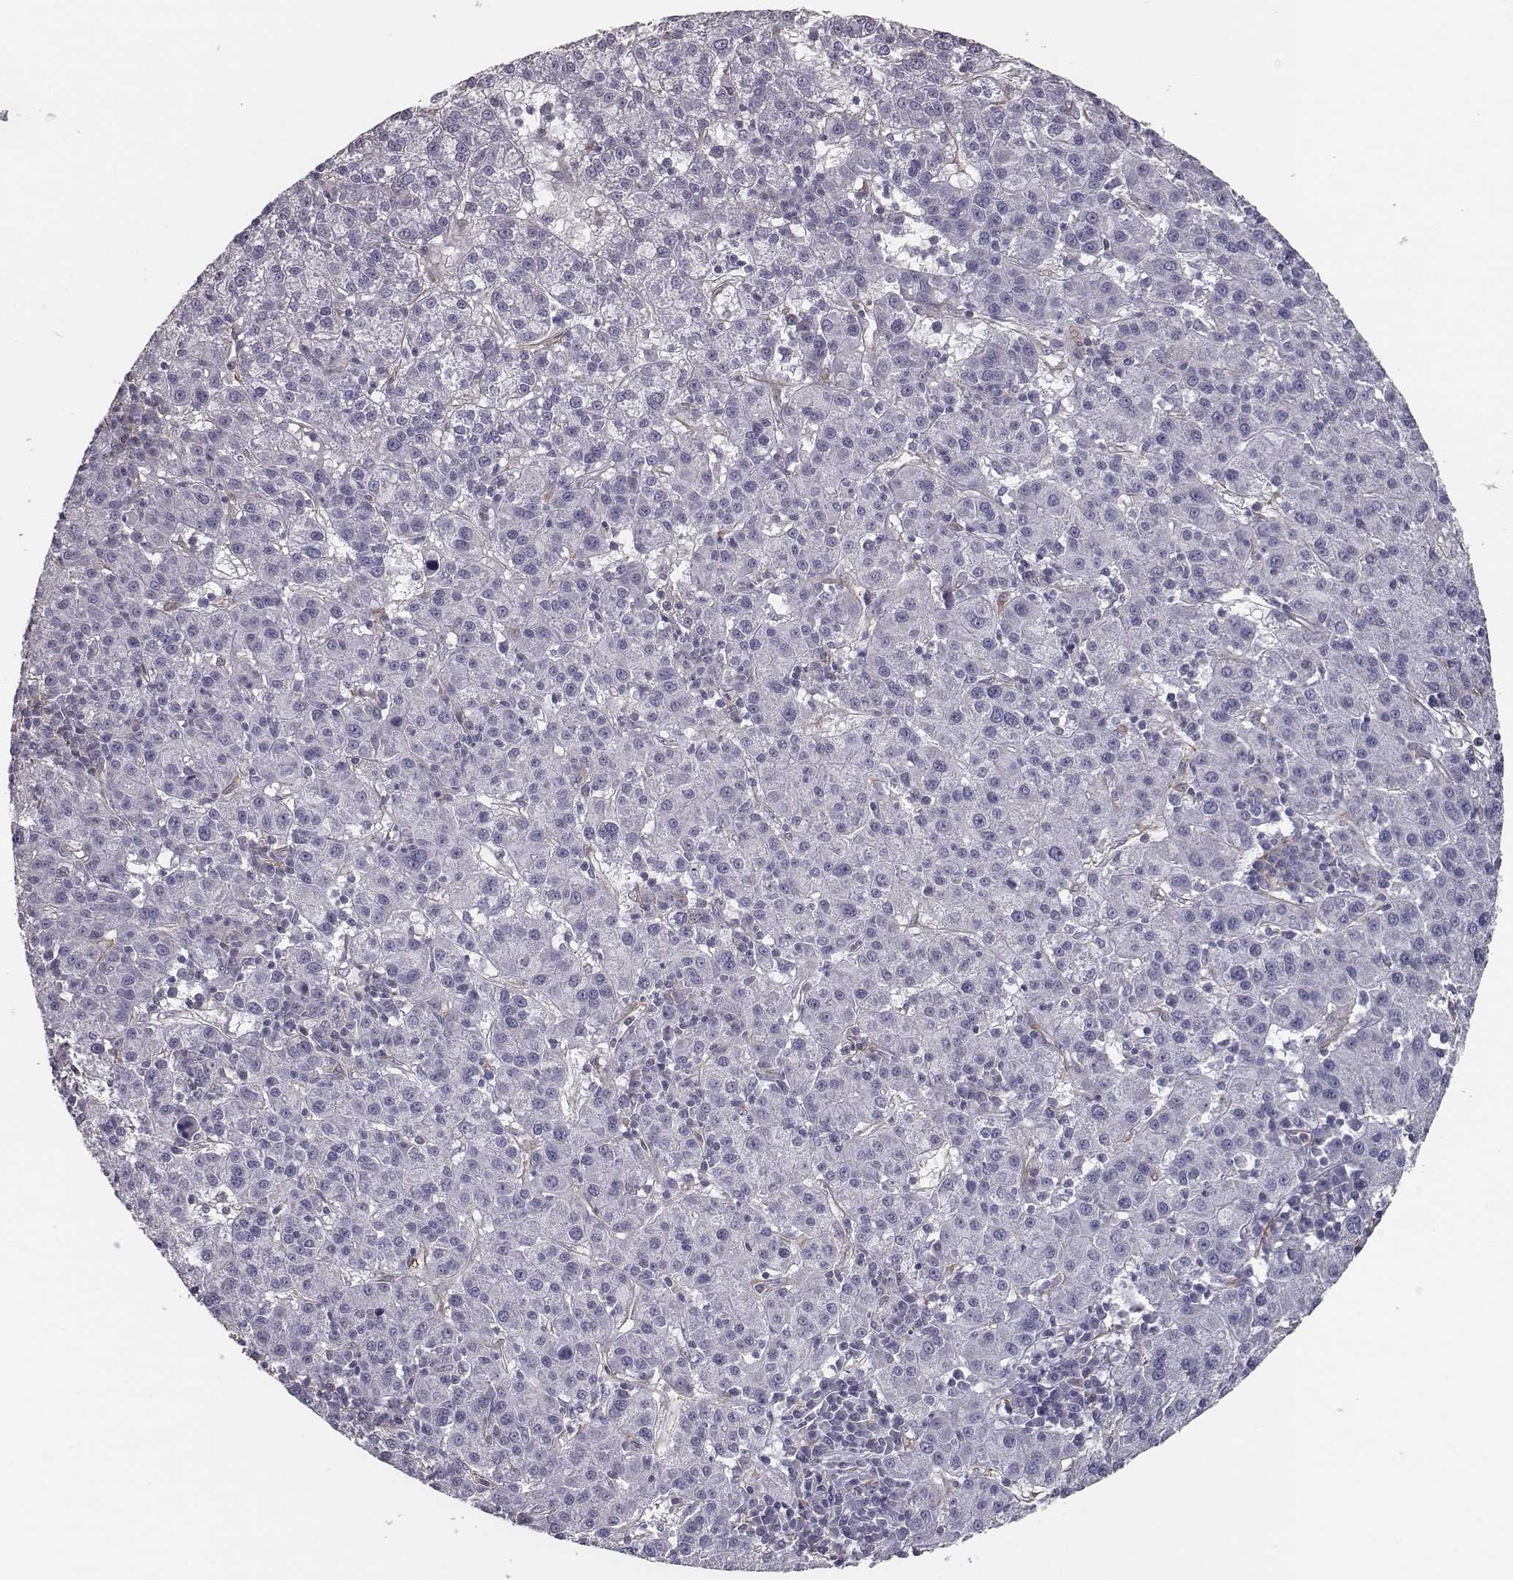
{"staining": {"intensity": "negative", "quantity": "none", "location": "none"}, "tissue": "liver cancer", "cell_type": "Tumor cells", "image_type": "cancer", "snomed": [{"axis": "morphology", "description": "Carcinoma, Hepatocellular, NOS"}, {"axis": "topography", "description": "Liver"}], "caption": "A high-resolution photomicrograph shows immunohistochemistry (IHC) staining of liver hepatocellular carcinoma, which demonstrates no significant positivity in tumor cells.", "gene": "ISYNA1", "patient": {"sex": "female", "age": 60}}